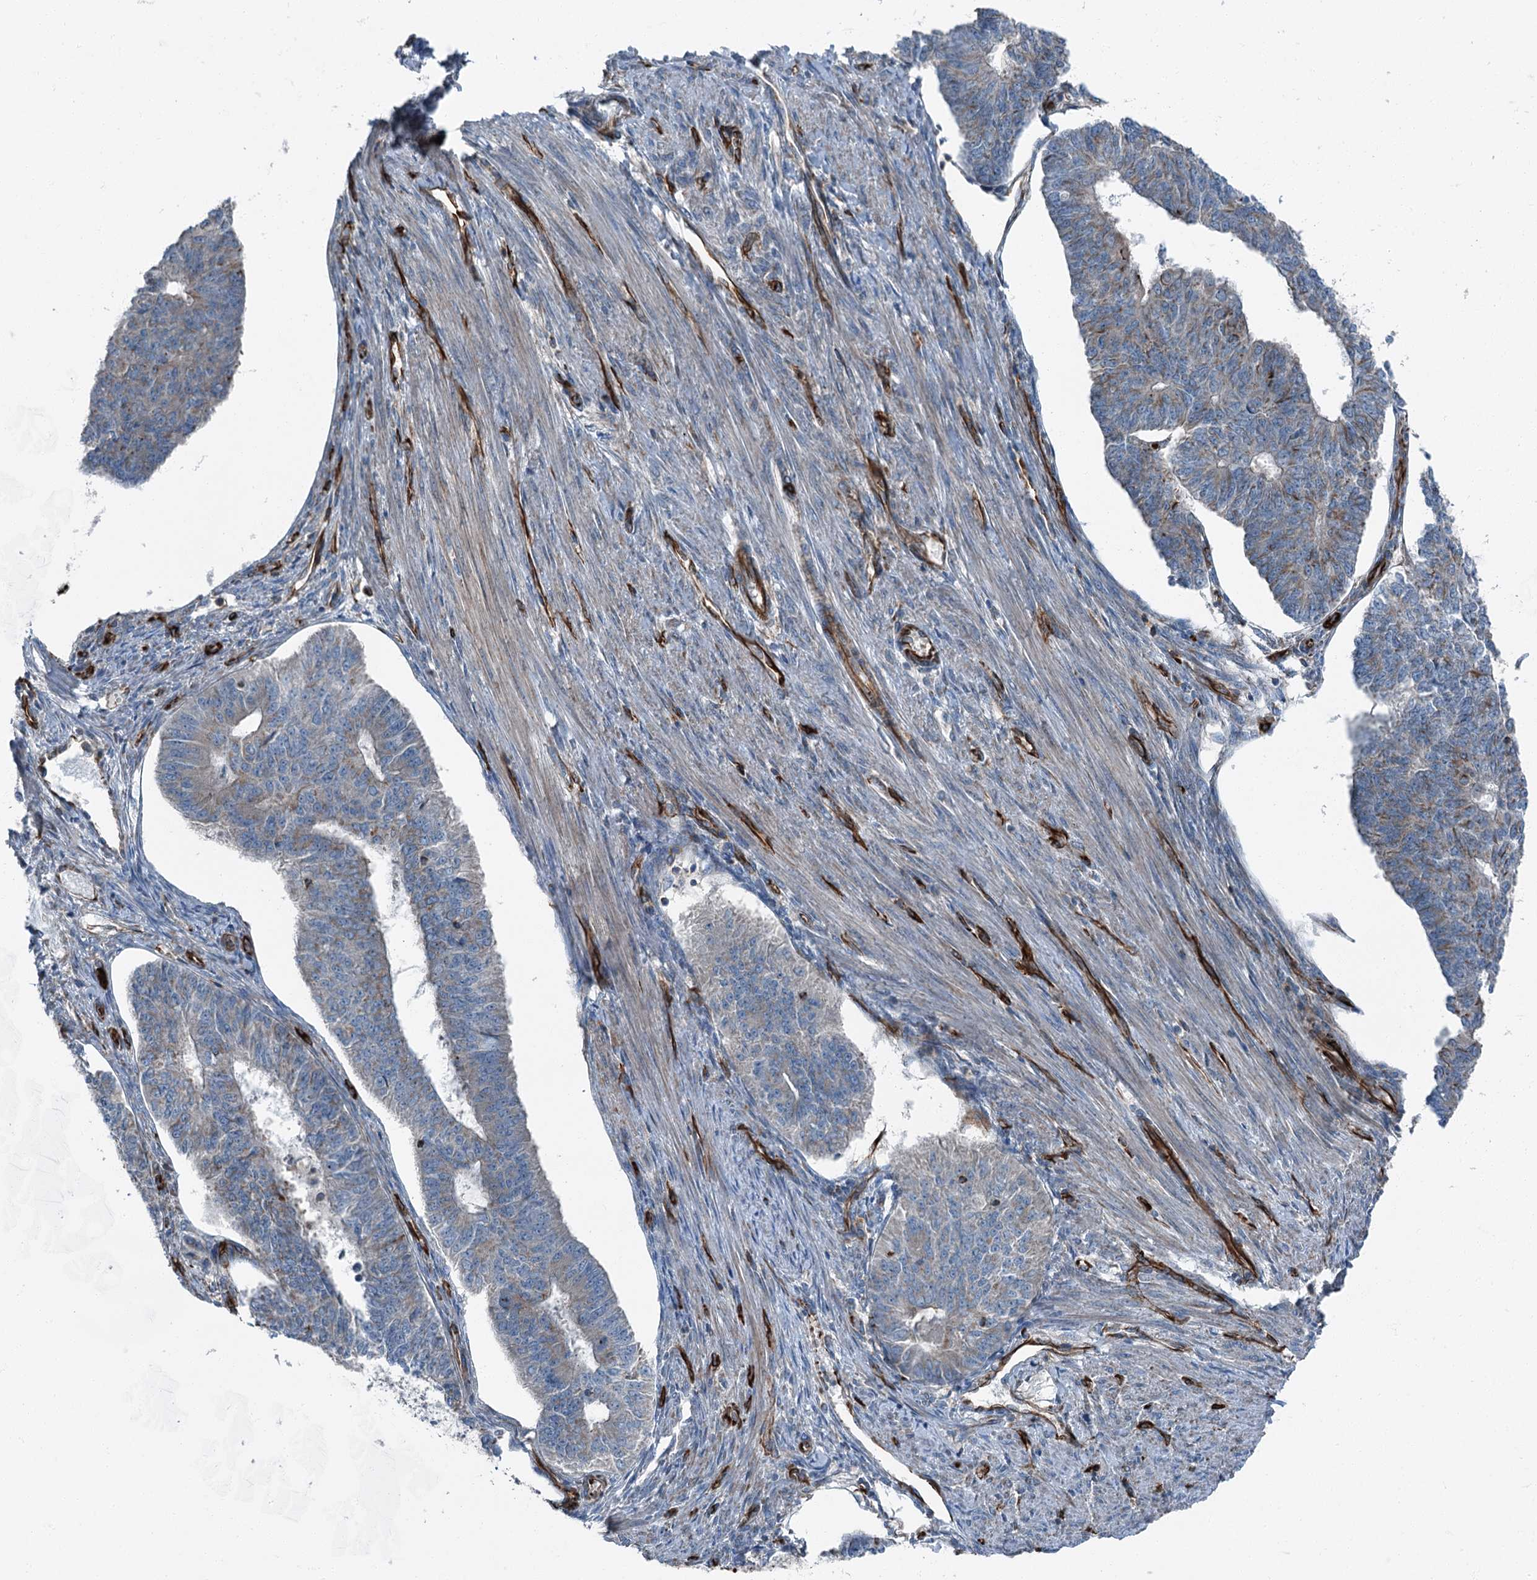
{"staining": {"intensity": "weak", "quantity": "25%-75%", "location": "cytoplasmic/membranous"}, "tissue": "endometrial cancer", "cell_type": "Tumor cells", "image_type": "cancer", "snomed": [{"axis": "morphology", "description": "Adenocarcinoma, NOS"}, {"axis": "topography", "description": "Endometrium"}], "caption": "A low amount of weak cytoplasmic/membranous expression is identified in about 25%-75% of tumor cells in adenocarcinoma (endometrial) tissue.", "gene": "AXL", "patient": {"sex": "female", "age": 32}}